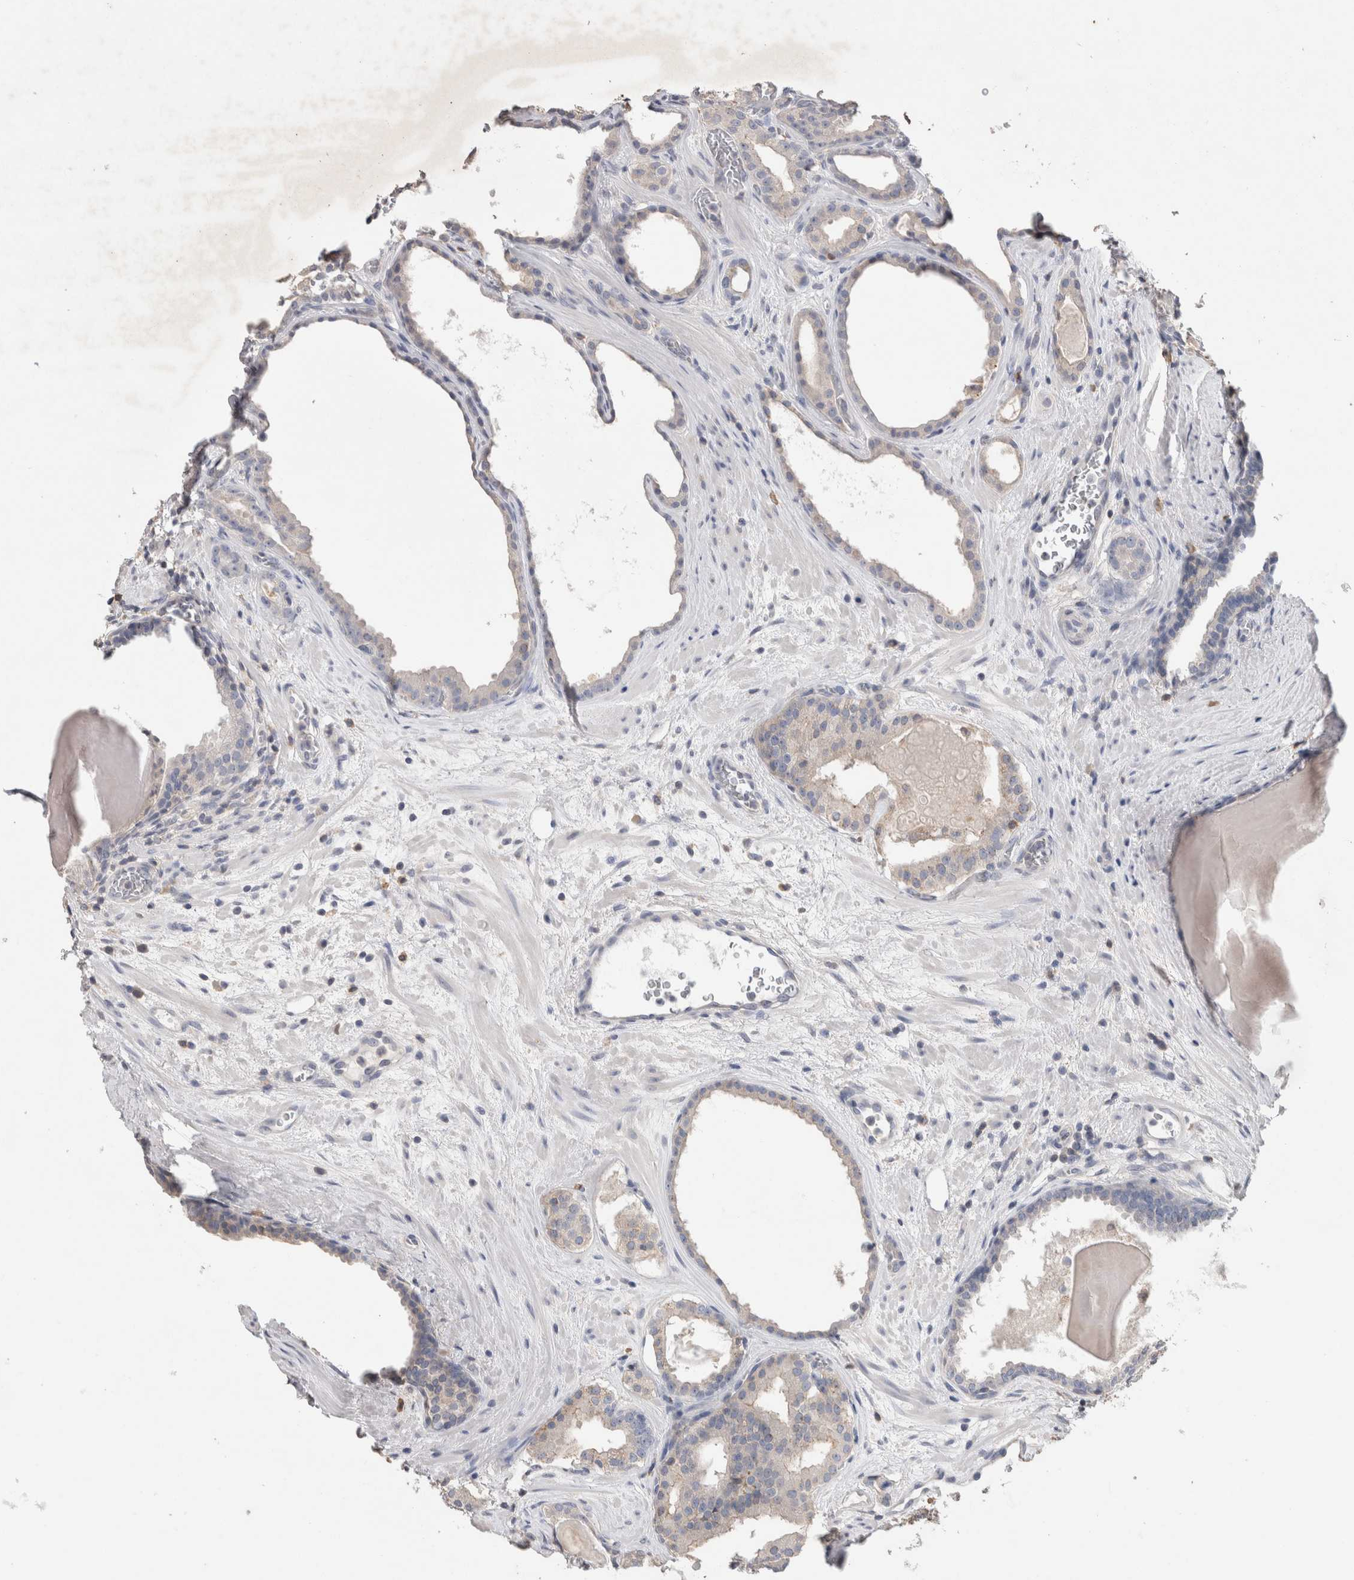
{"staining": {"intensity": "negative", "quantity": "none", "location": "none"}, "tissue": "prostate cancer", "cell_type": "Tumor cells", "image_type": "cancer", "snomed": [{"axis": "morphology", "description": "Adenocarcinoma, High grade"}, {"axis": "topography", "description": "Prostate"}], "caption": "Immunohistochemistry photomicrograph of human adenocarcinoma (high-grade) (prostate) stained for a protein (brown), which exhibits no expression in tumor cells.", "gene": "TRIM5", "patient": {"sex": "male", "age": 60}}